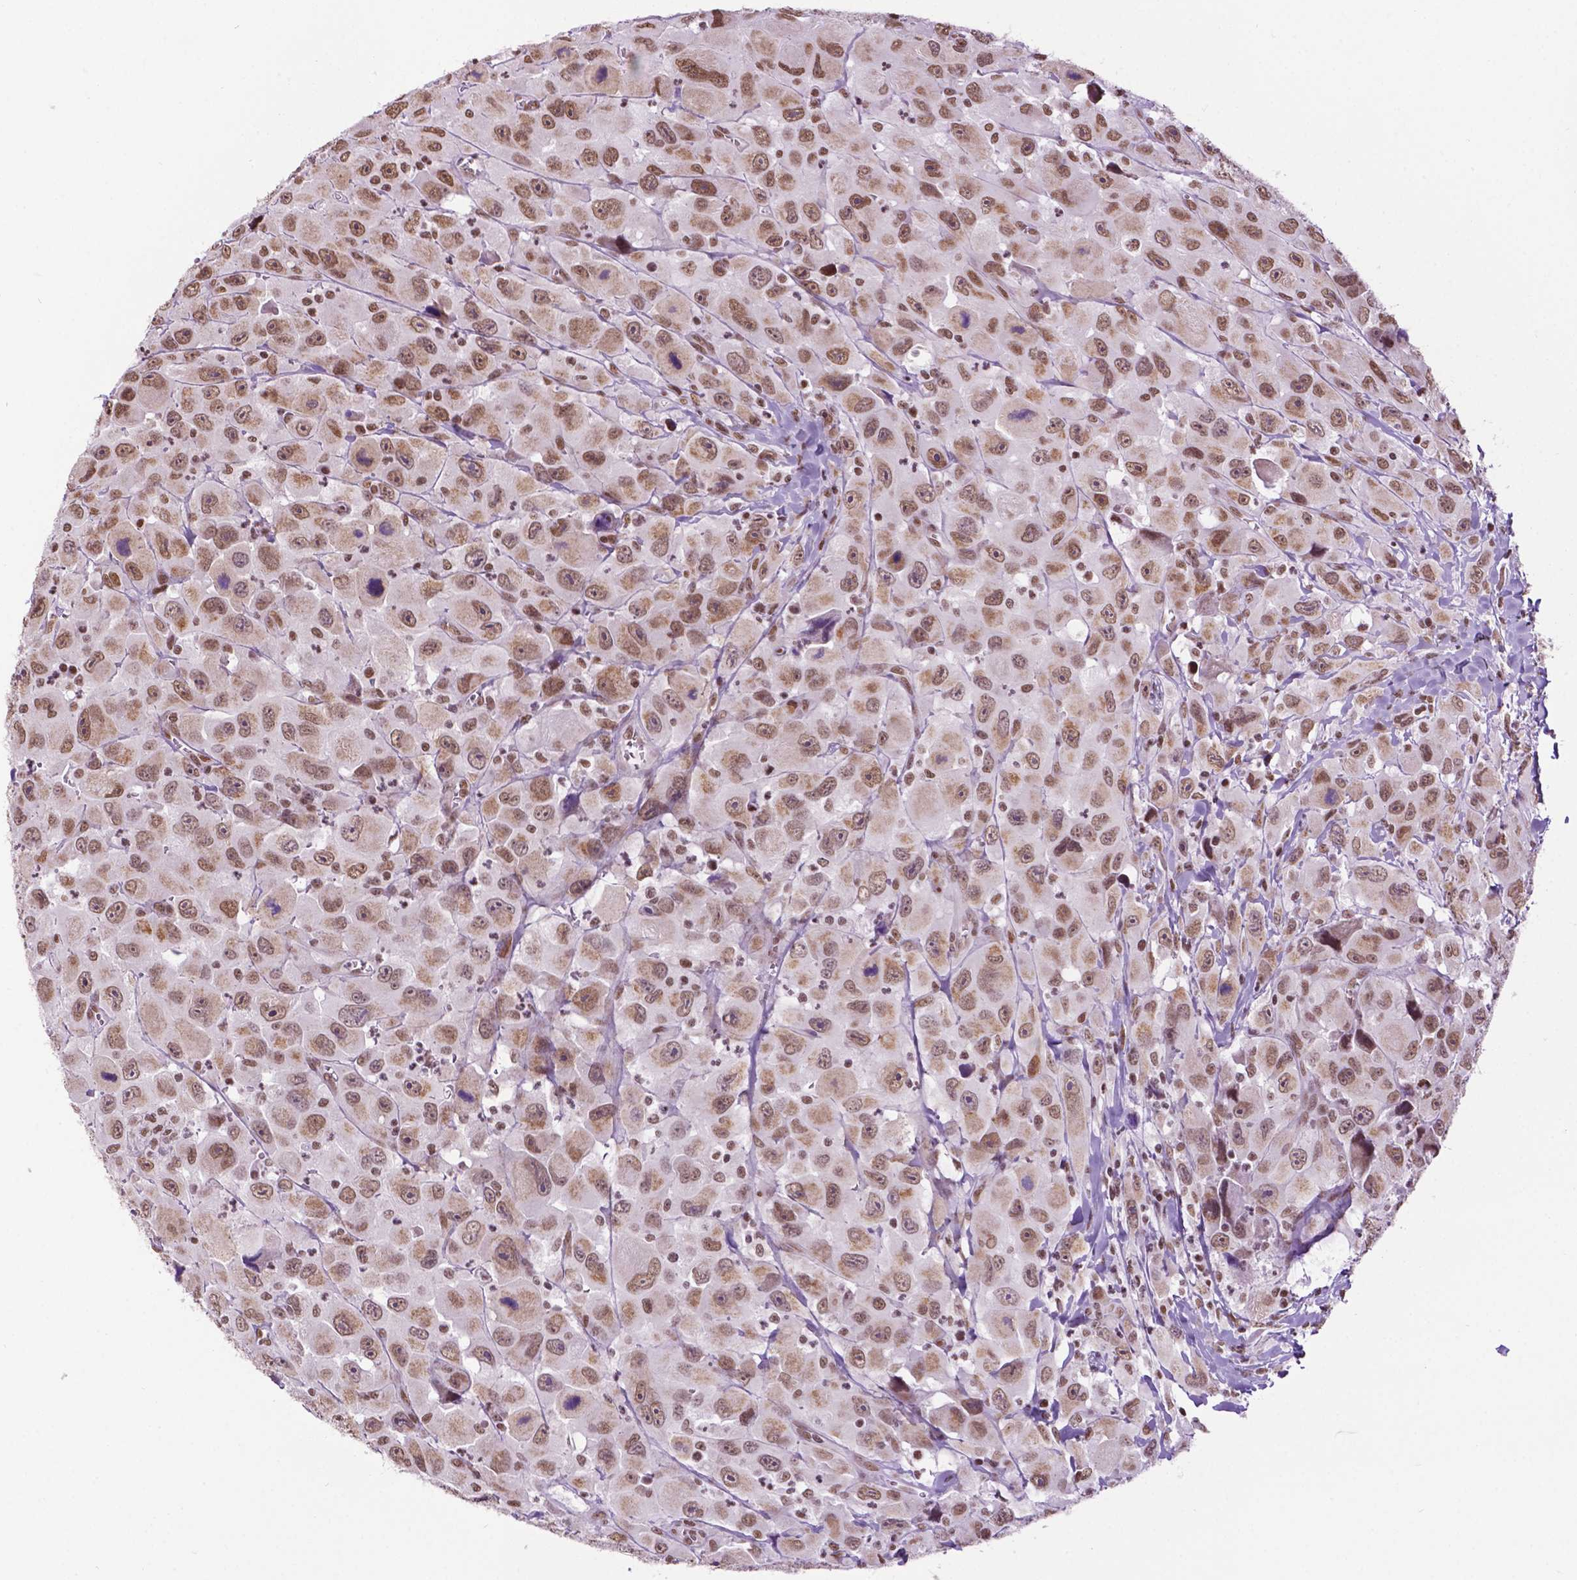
{"staining": {"intensity": "moderate", "quantity": ">75%", "location": "nuclear"}, "tissue": "head and neck cancer", "cell_type": "Tumor cells", "image_type": "cancer", "snomed": [{"axis": "morphology", "description": "Squamous cell carcinoma, NOS"}, {"axis": "morphology", "description": "Squamous cell carcinoma, metastatic, NOS"}, {"axis": "topography", "description": "Oral tissue"}, {"axis": "topography", "description": "Head-Neck"}], "caption": "Protein positivity by IHC displays moderate nuclear staining in about >75% of tumor cells in squamous cell carcinoma (head and neck). The staining was performed using DAB to visualize the protein expression in brown, while the nuclei were stained in blue with hematoxylin (Magnification: 20x).", "gene": "COL23A1", "patient": {"sex": "female", "age": 85}}